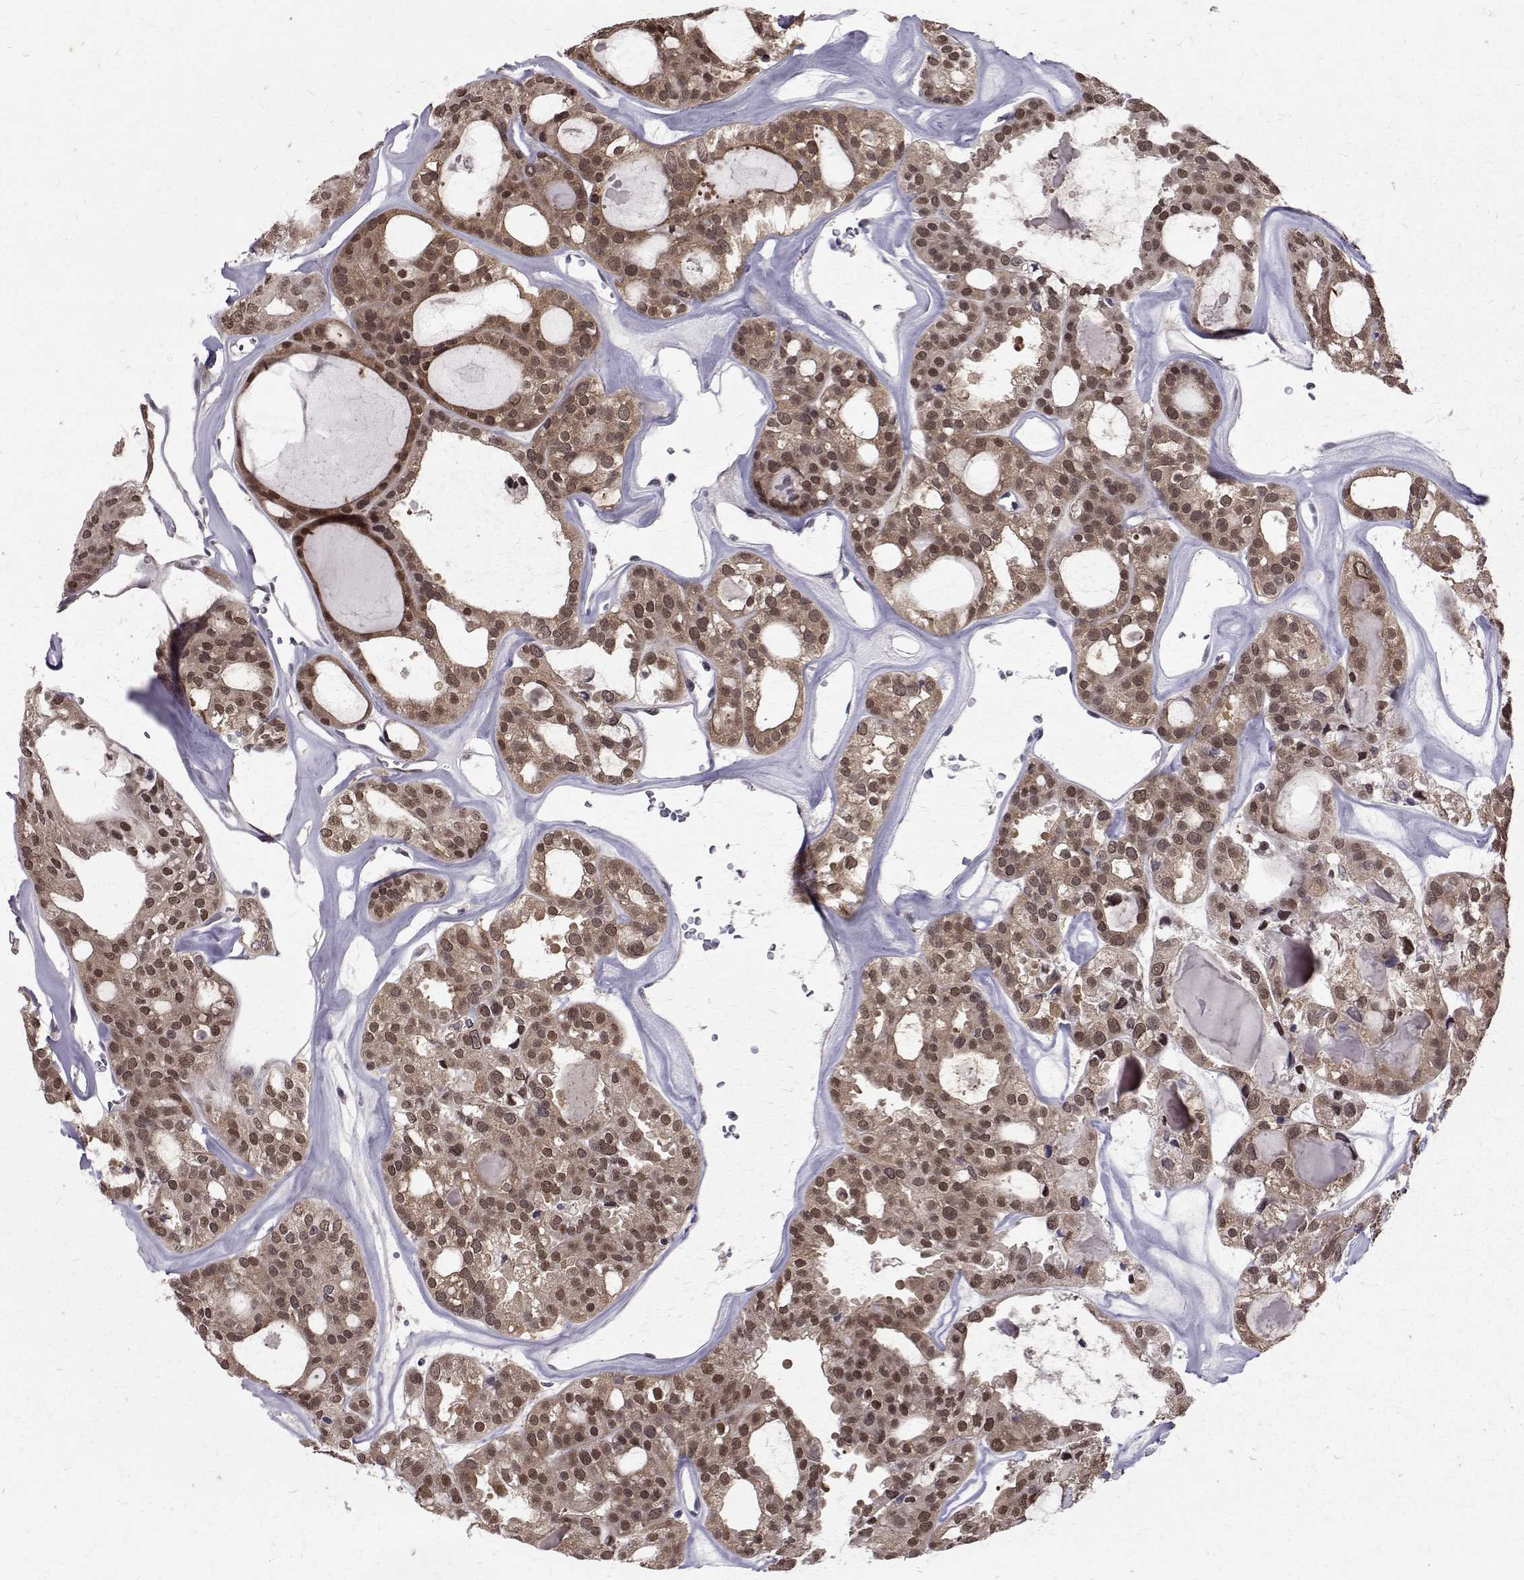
{"staining": {"intensity": "moderate", "quantity": ">75%", "location": "cytoplasmic/membranous,nuclear"}, "tissue": "thyroid cancer", "cell_type": "Tumor cells", "image_type": "cancer", "snomed": [{"axis": "morphology", "description": "Follicular adenoma carcinoma, NOS"}, {"axis": "topography", "description": "Thyroid gland"}], "caption": "An image of human follicular adenoma carcinoma (thyroid) stained for a protein displays moderate cytoplasmic/membranous and nuclear brown staining in tumor cells.", "gene": "NIF3L1", "patient": {"sex": "male", "age": 75}}